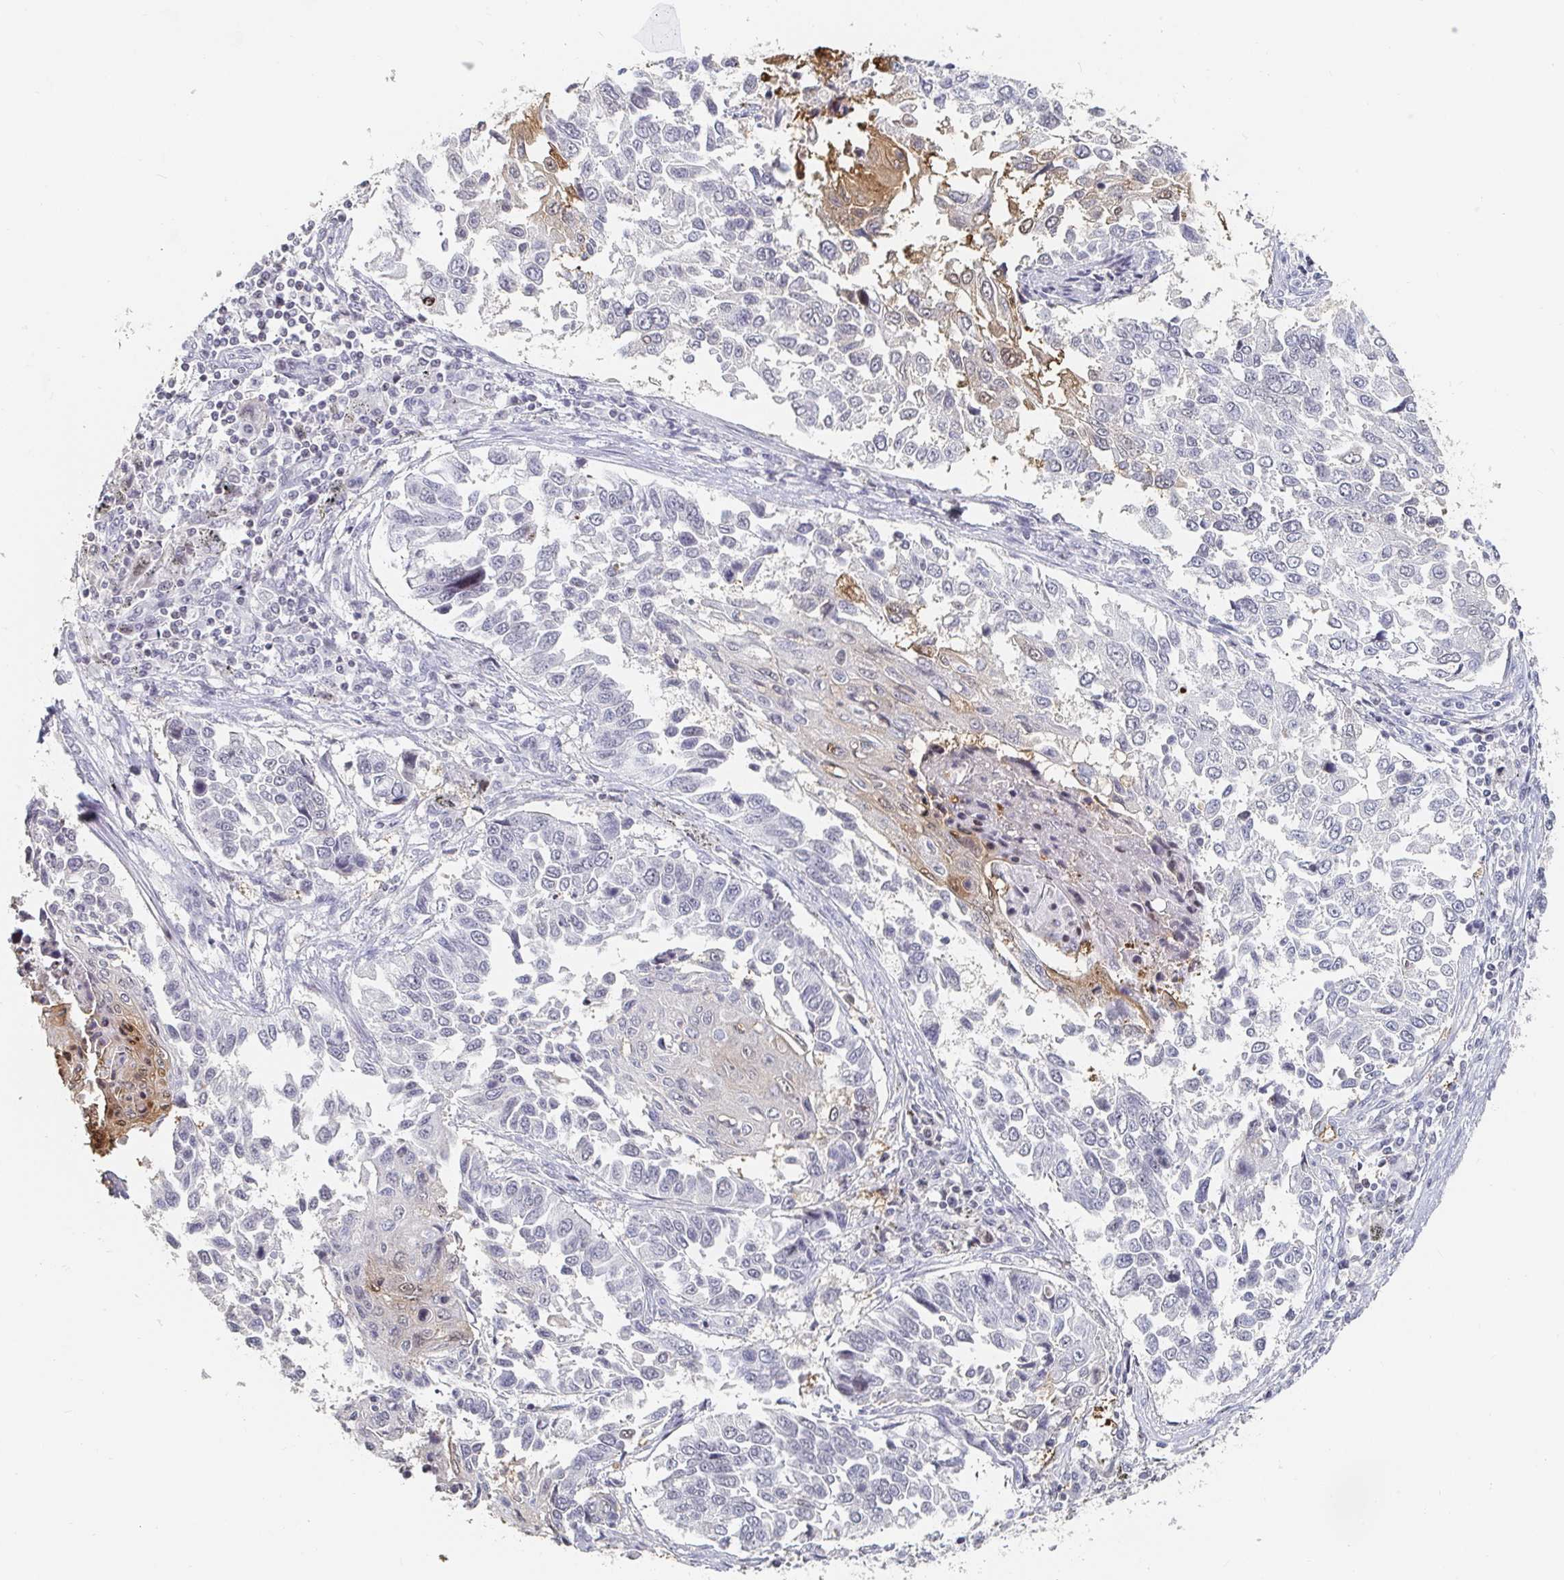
{"staining": {"intensity": "negative", "quantity": "none", "location": "none"}, "tissue": "lung cancer", "cell_type": "Tumor cells", "image_type": "cancer", "snomed": [{"axis": "morphology", "description": "Squamous cell carcinoma, NOS"}, {"axis": "topography", "description": "Lung"}], "caption": "Immunohistochemical staining of lung cancer exhibits no significant expression in tumor cells.", "gene": "NME9", "patient": {"sex": "male", "age": 62}}